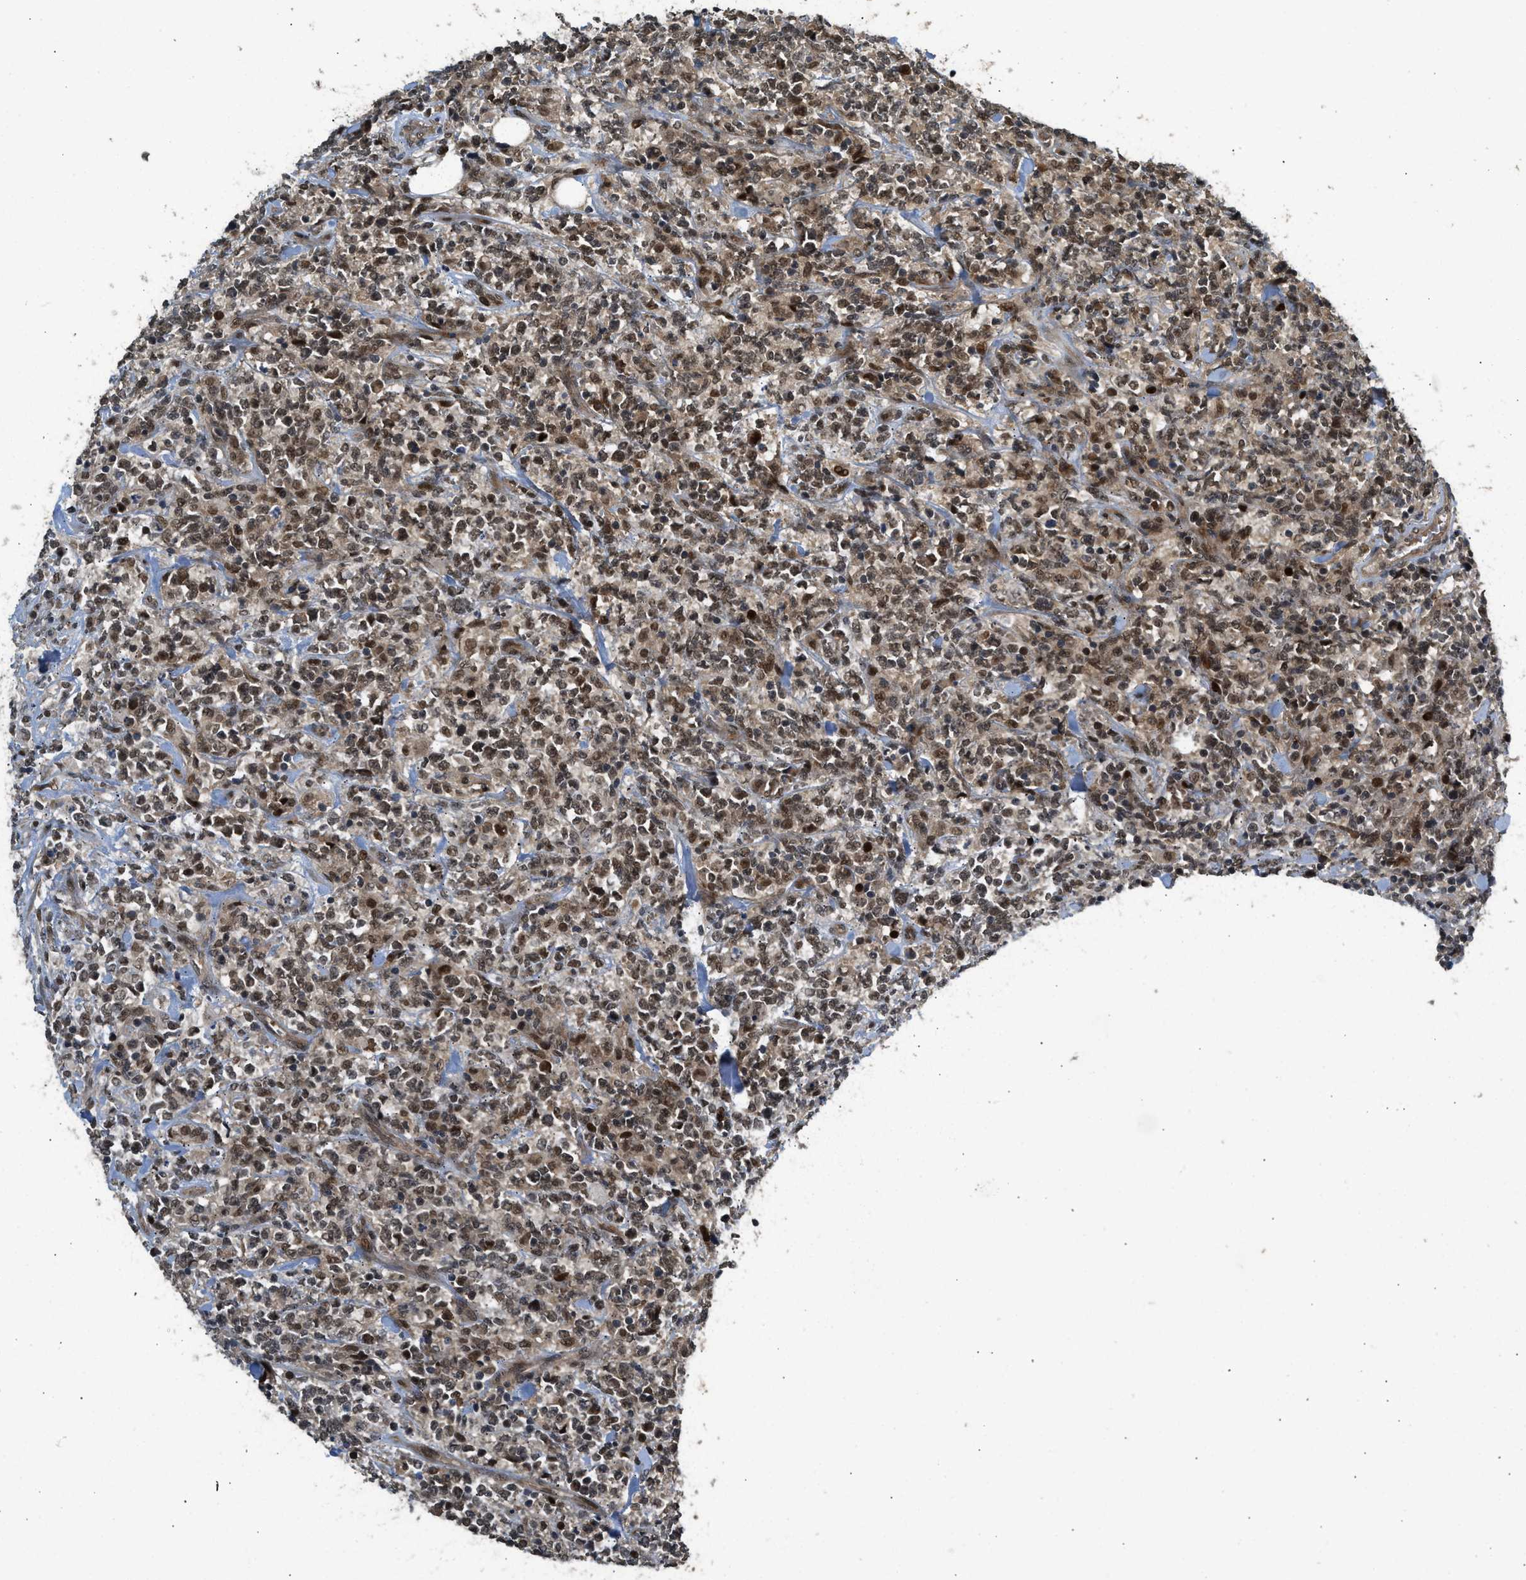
{"staining": {"intensity": "moderate", "quantity": ">75%", "location": "cytoplasmic/membranous,nuclear"}, "tissue": "lymphoma", "cell_type": "Tumor cells", "image_type": "cancer", "snomed": [{"axis": "morphology", "description": "Malignant lymphoma, non-Hodgkin's type, High grade"}, {"axis": "topography", "description": "Soft tissue"}], "caption": "Lymphoma was stained to show a protein in brown. There is medium levels of moderate cytoplasmic/membranous and nuclear staining in approximately >75% of tumor cells.", "gene": "GET1", "patient": {"sex": "male", "age": 18}}